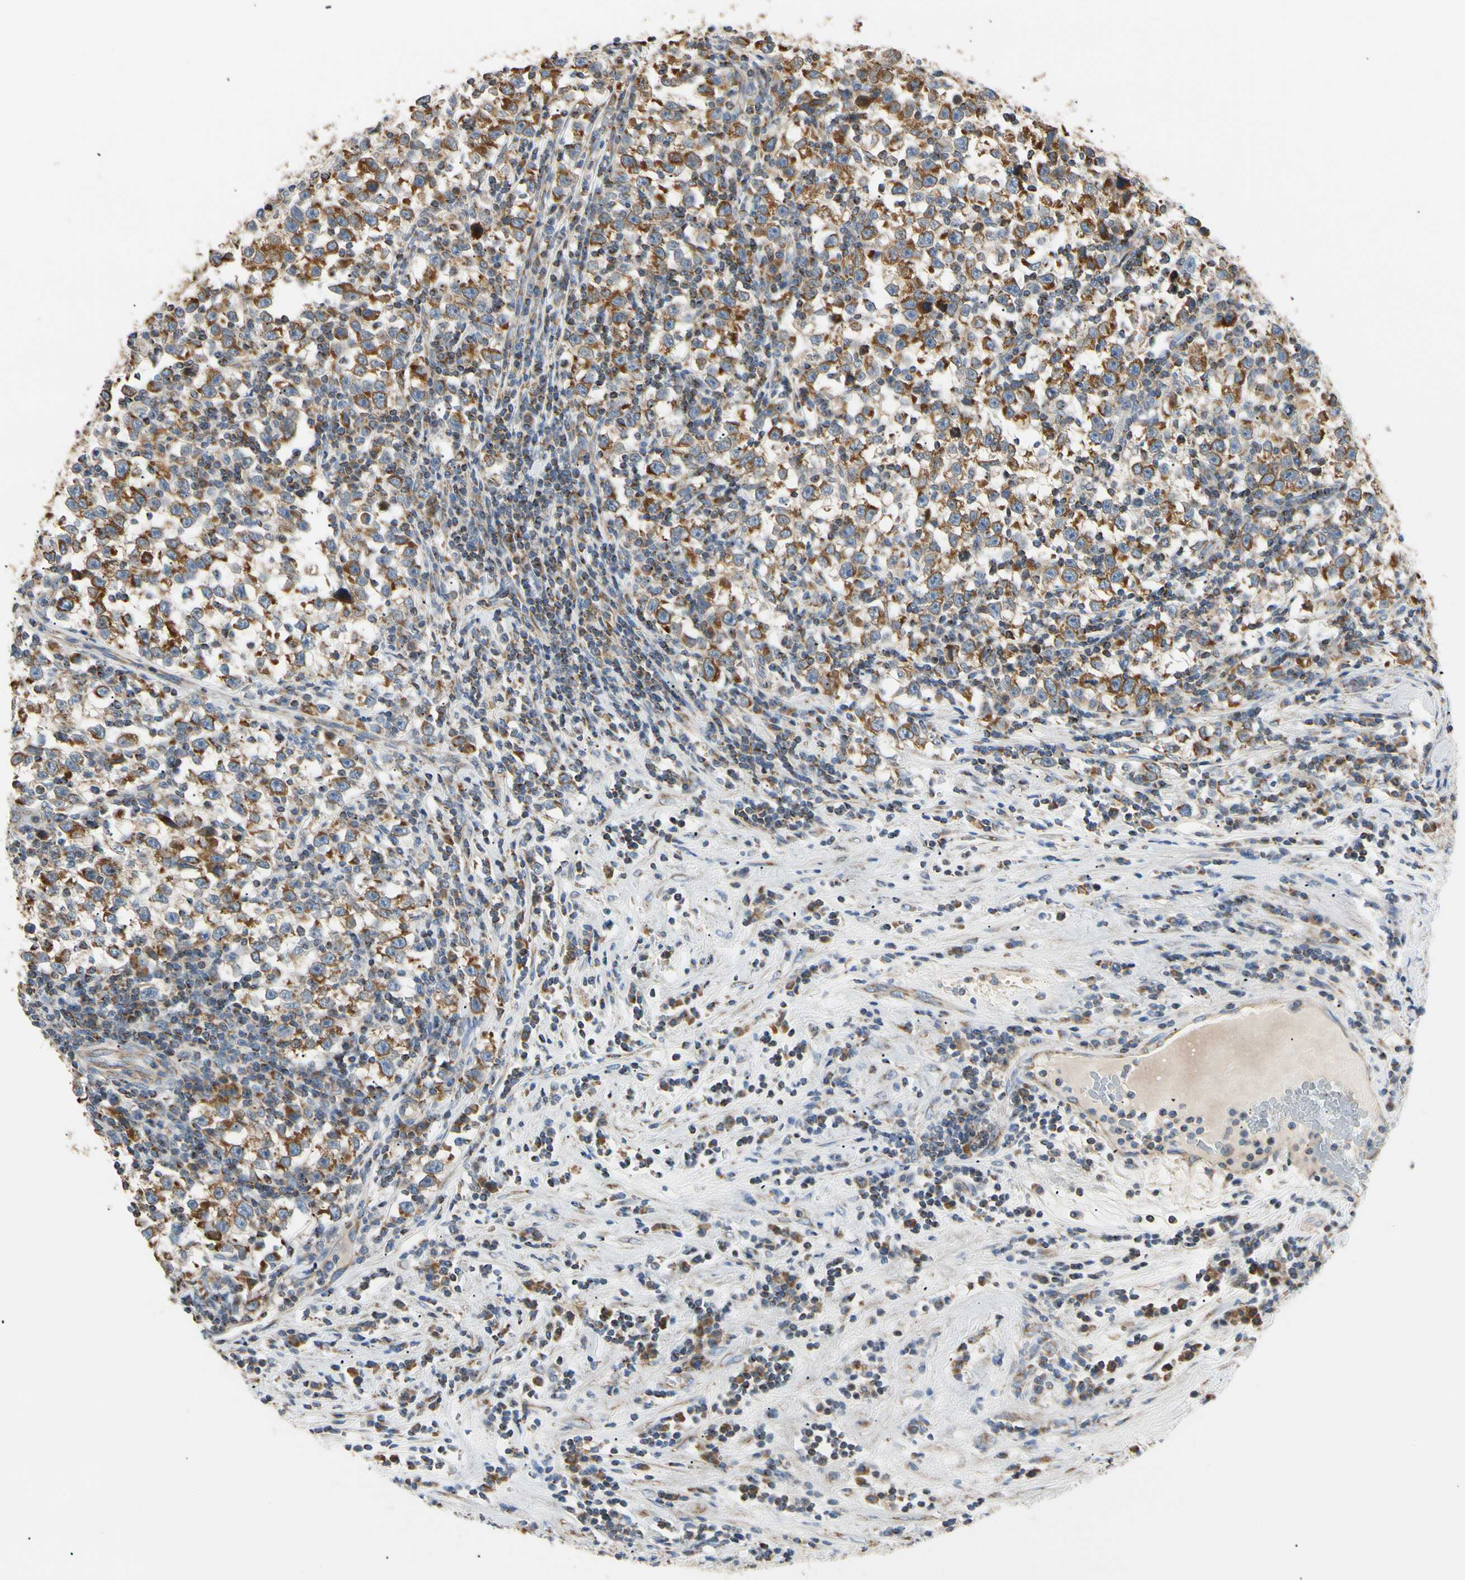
{"staining": {"intensity": "moderate", "quantity": ">75%", "location": "cytoplasmic/membranous"}, "tissue": "testis cancer", "cell_type": "Tumor cells", "image_type": "cancer", "snomed": [{"axis": "morphology", "description": "Seminoma, NOS"}, {"axis": "topography", "description": "Testis"}], "caption": "Approximately >75% of tumor cells in testis seminoma reveal moderate cytoplasmic/membranous protein positivity as visualized by brown immunohistochemical staining.", "gene": "PLGRKT", "patient": {"sex": "male", "age": 43}}